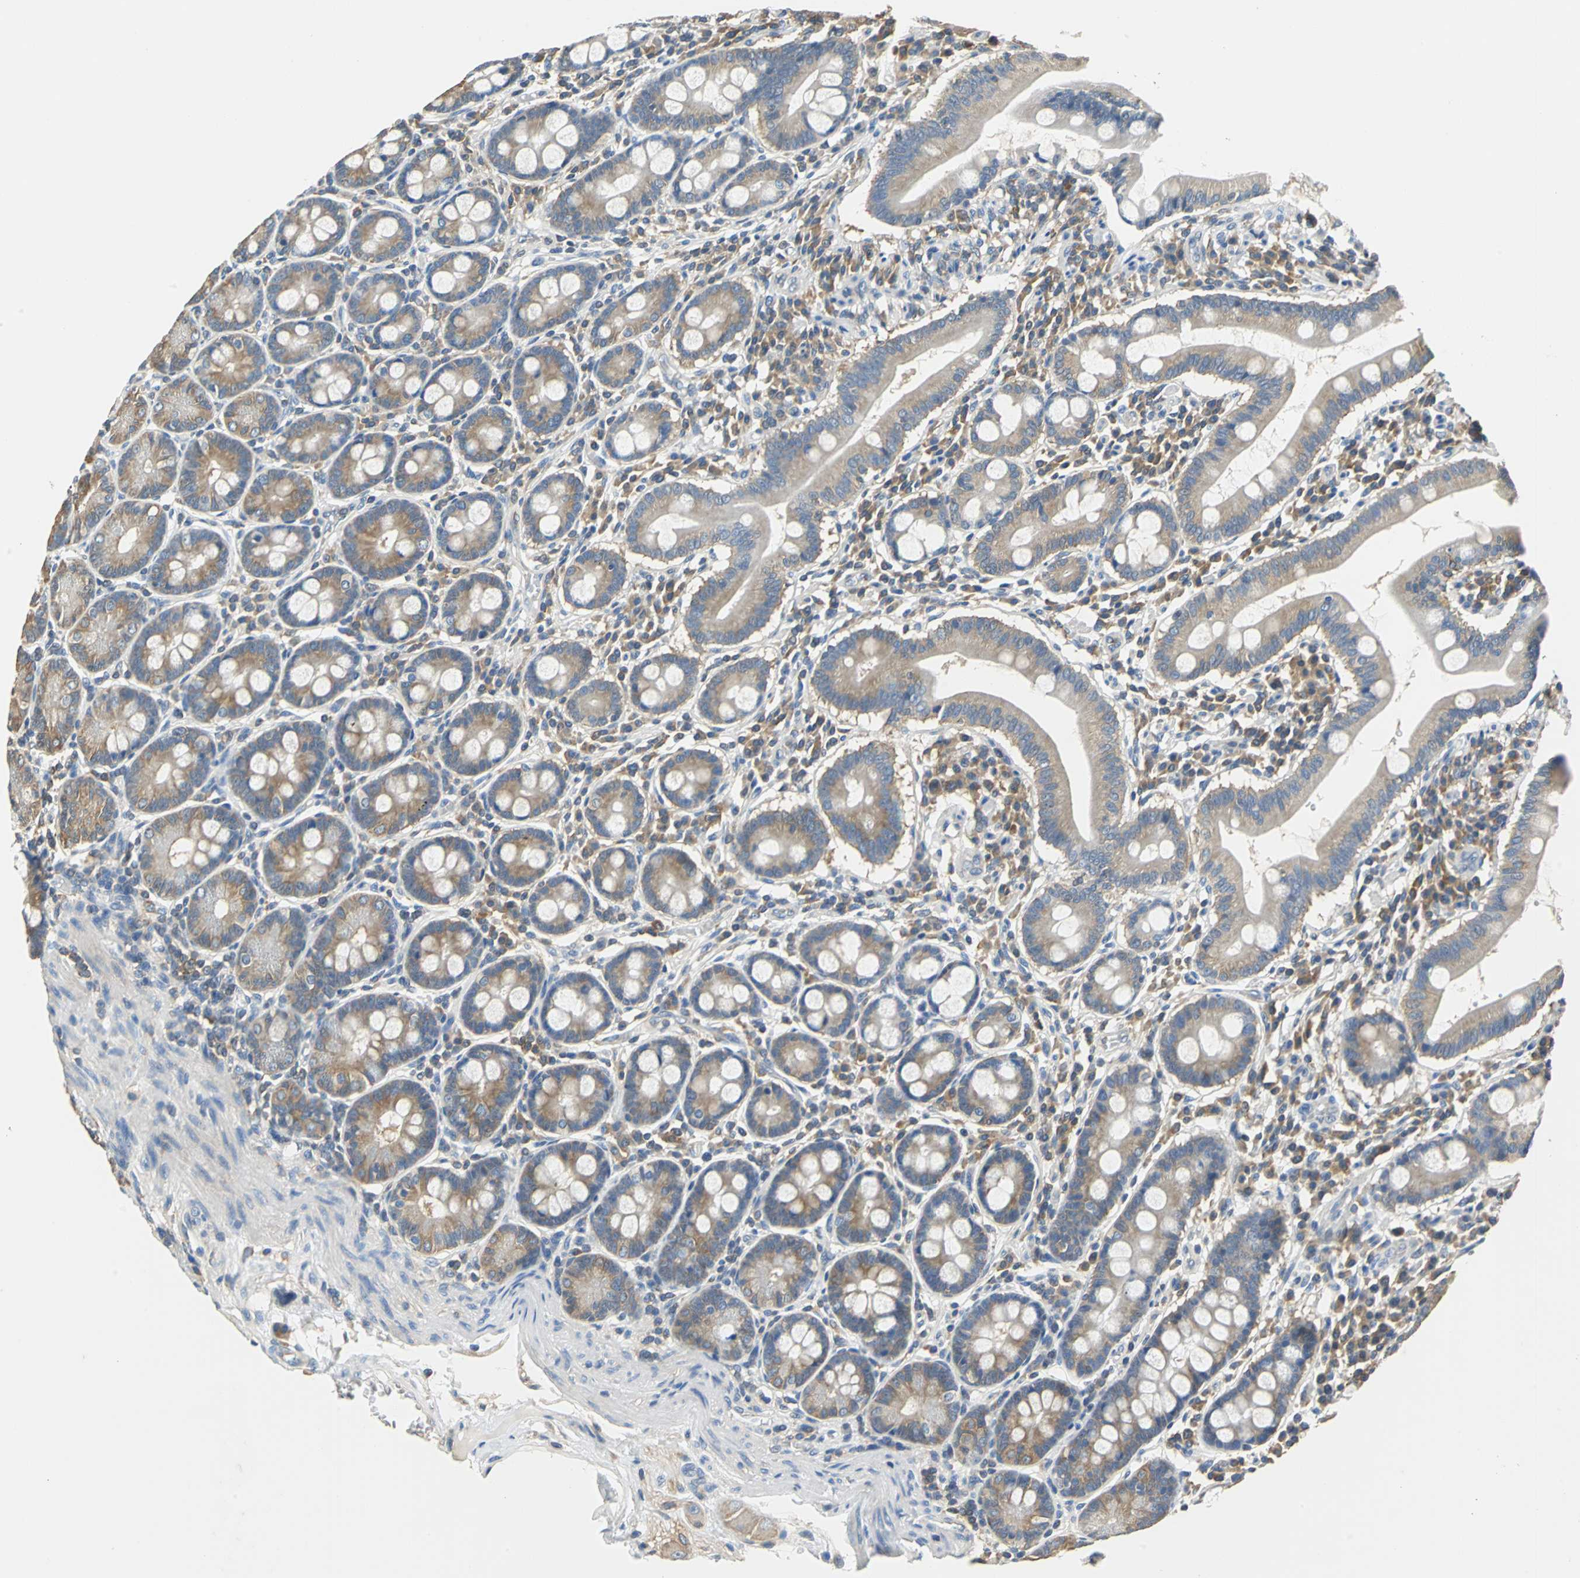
{"staining": {"intensity": "weak", "quantity": ">75%", "location": "cytoplasmic/membranous"}, "tissue": "duodenum", "cell_type": "Glandular cells", "image_type": "normal", "snomed": [{"axis": "morphology", "description": "Normal tissue, NOS"}, {"axis": "topography", "description": "Duodenum"}], "caption": "Immunohistochemistry (IHC) micrograph of unremarkable duodenum stained for a protein (brown), which exhibits low levels of weak cytoplasmic/membranous staining in about >75% of glandular cells.", "gene": "PRKCA", "patient": {"sex": "male", "age": 50}}